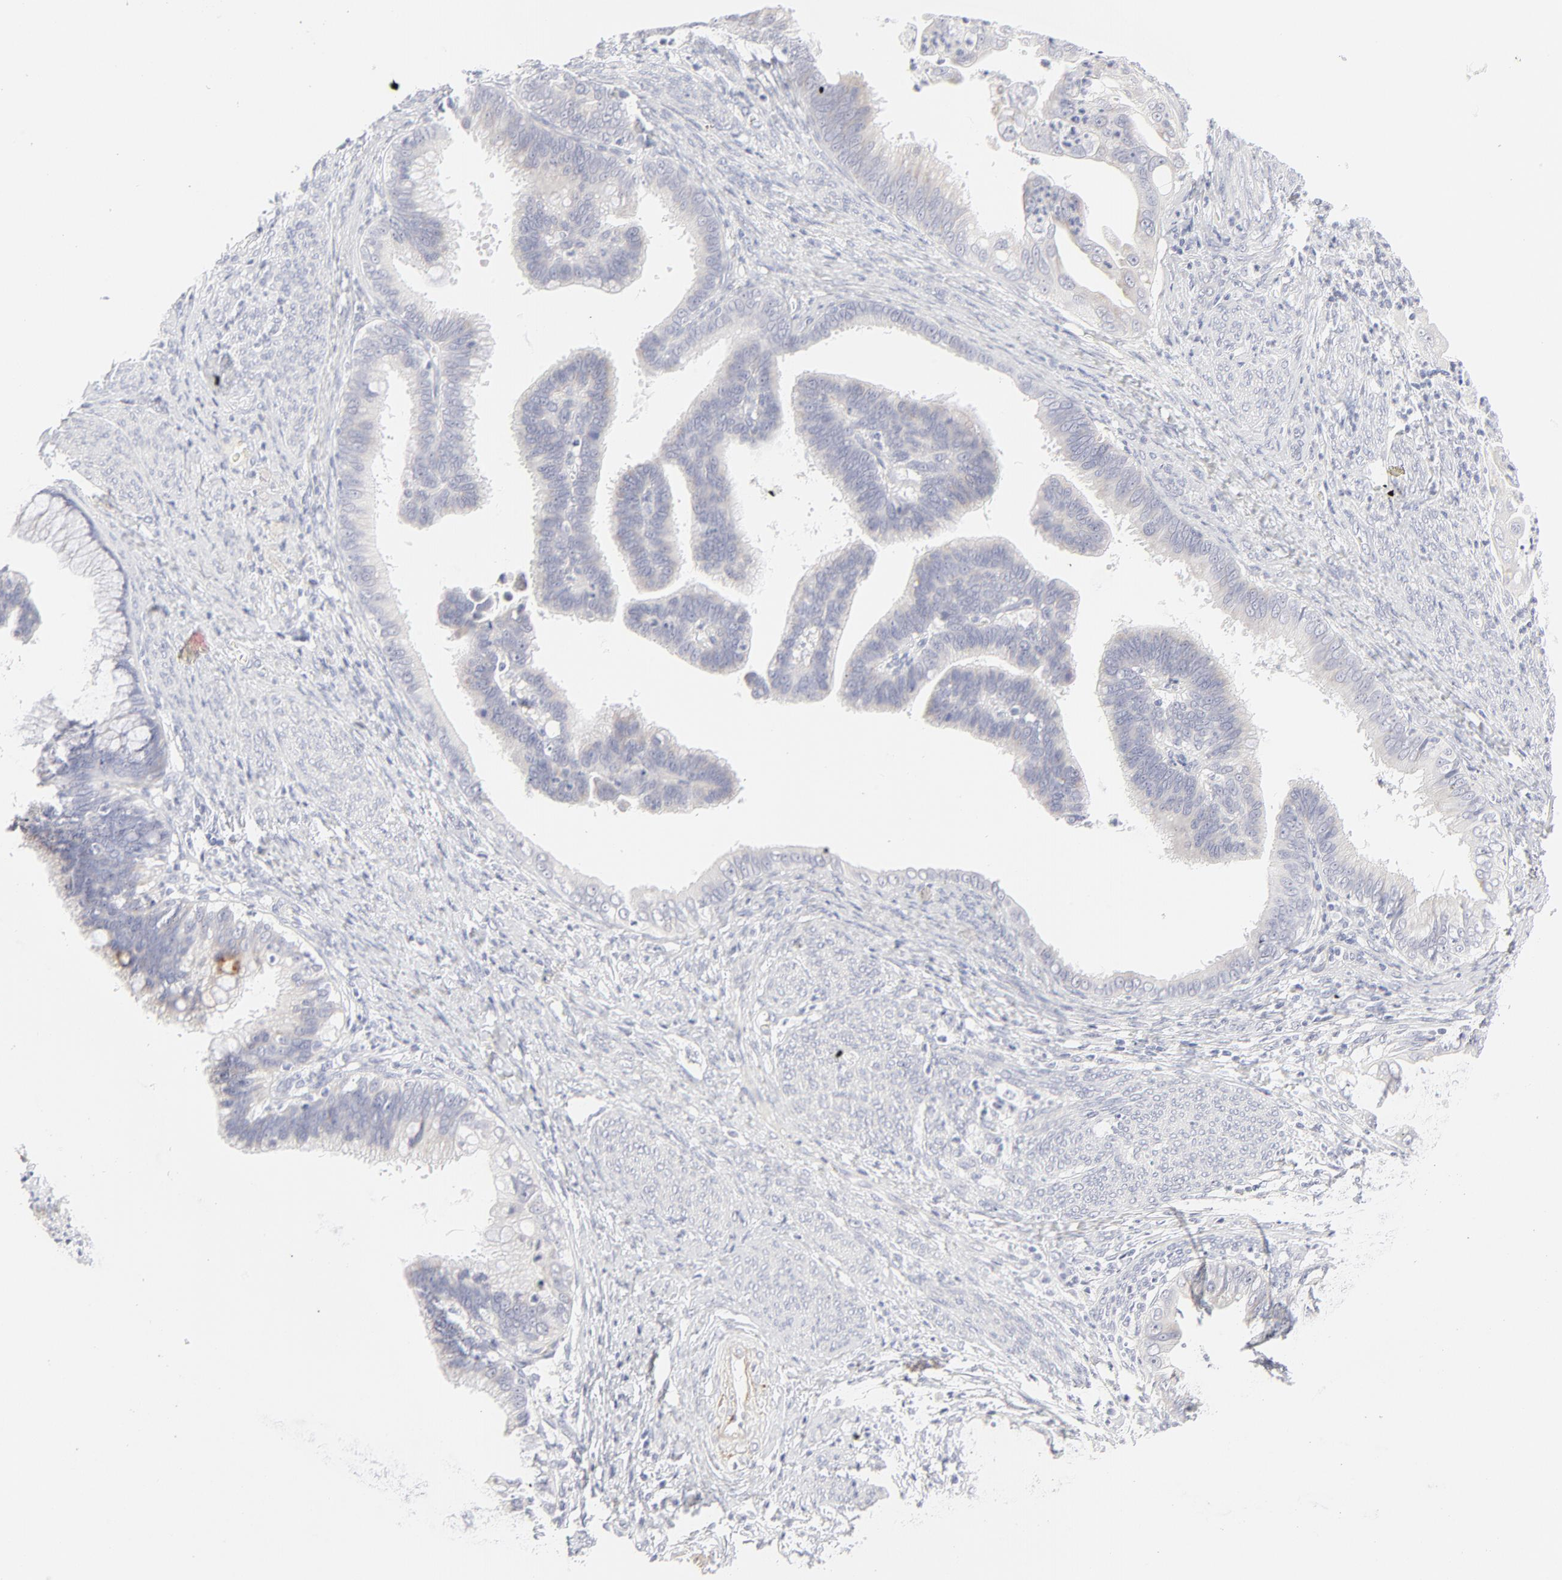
{"staining": {"intensity": "negative", "quantity": "none", "location": "none"}, "tissue": "cervical cancer", "cell_type": "Tumor cells", "image_type": "cancer", "snomed": [{"axis": "morphology", "description": "Adenocarcinoma, NOS"}, {"axis": "topography", "description": "Cervix"}], "caption": "DAB immunohistochemical staining of cervical cancer demonstrates no significant positivity in tumor cells.", "gene": "NPNT", "patient": {"sex": "female", "age": 47}}